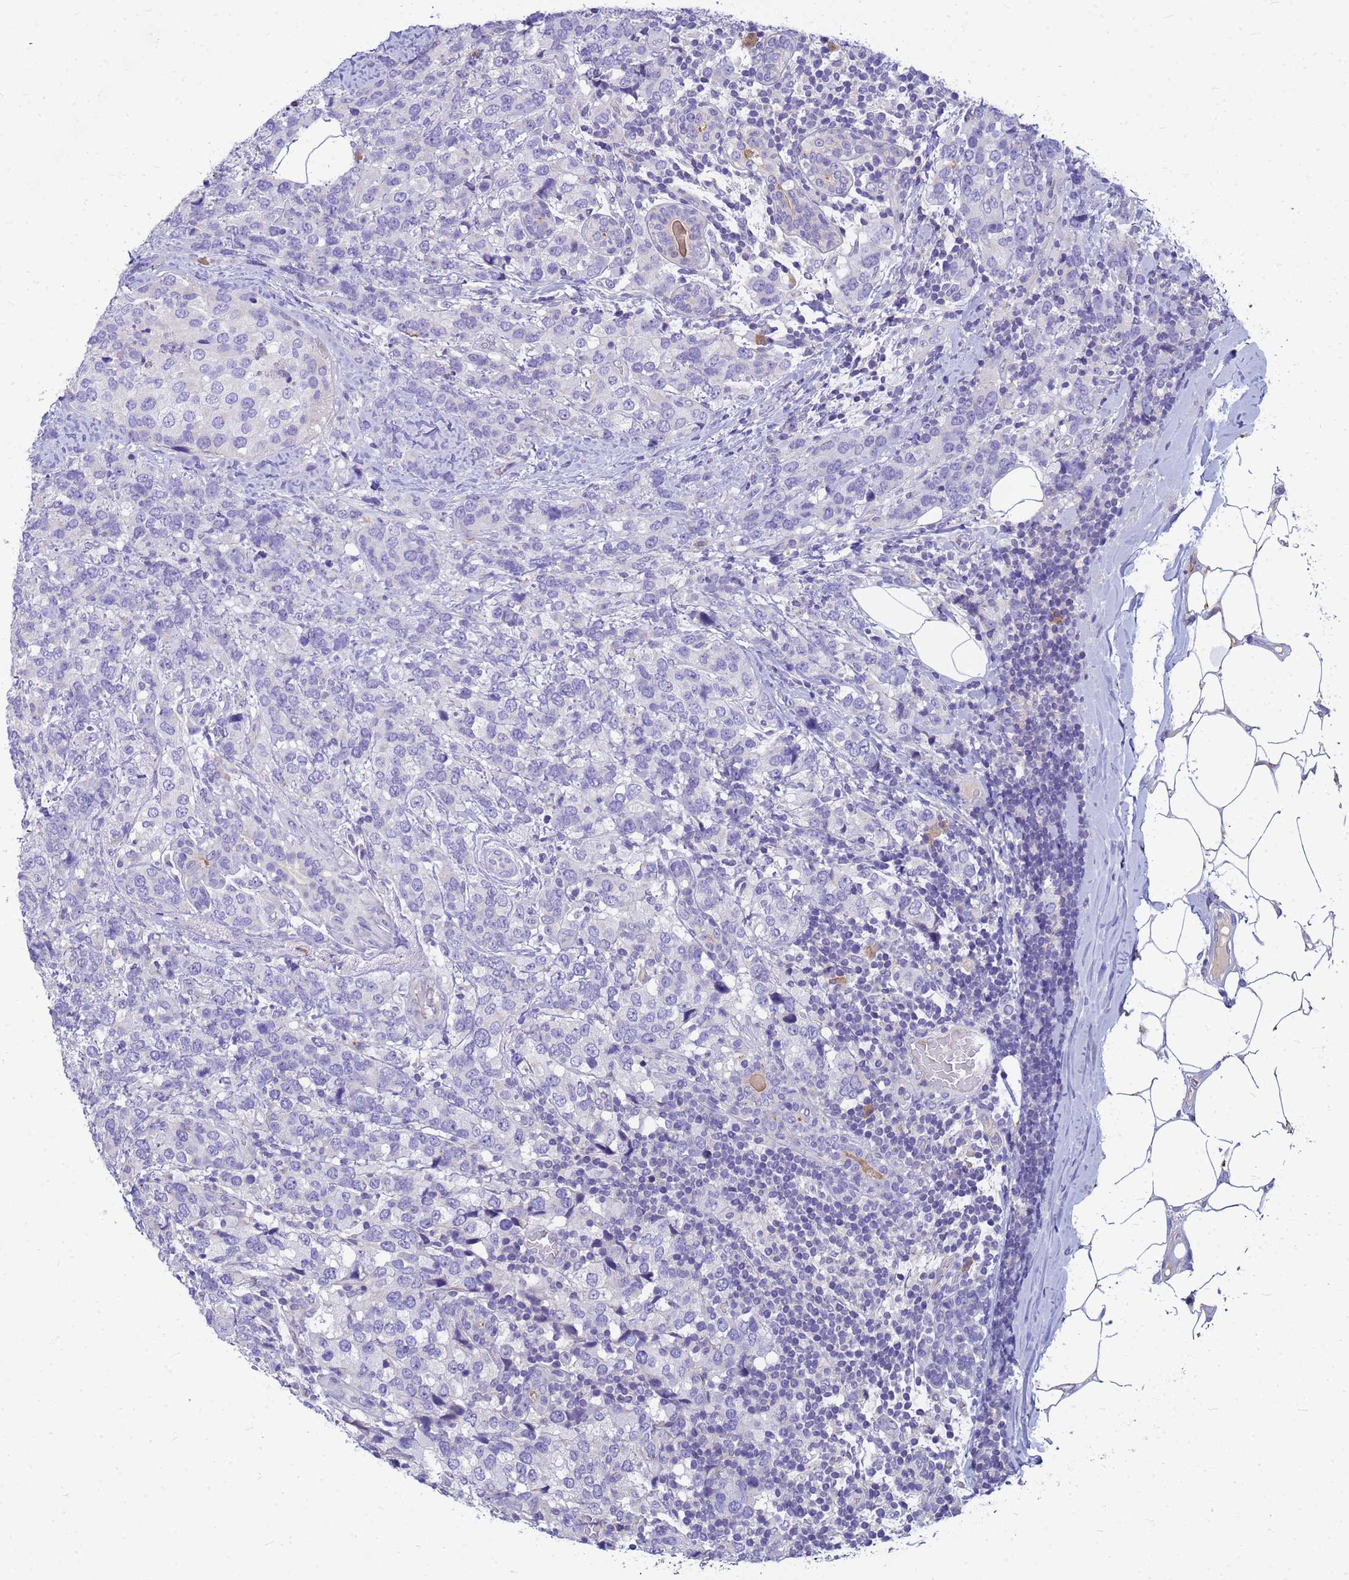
{"staining": {"intensity": "negative", "quantity": "none", "location": "none"}, "tissue": "breast cancer", "cell_type": "Tumor cells", "image_type": "cancer", "snomed": [{"axis": "morphology", "description": "Lobular carcinoma"}, {"axis": "topography", "description": "Breast"}], "caption": "DAB (3,3'-diaminobenzidine) immunohistochemical staining of breast lobular carcinoma displays no significant expression in tumor cells.", "gene": "DPRX", "patient": {"sex": "female", "age": 59}}